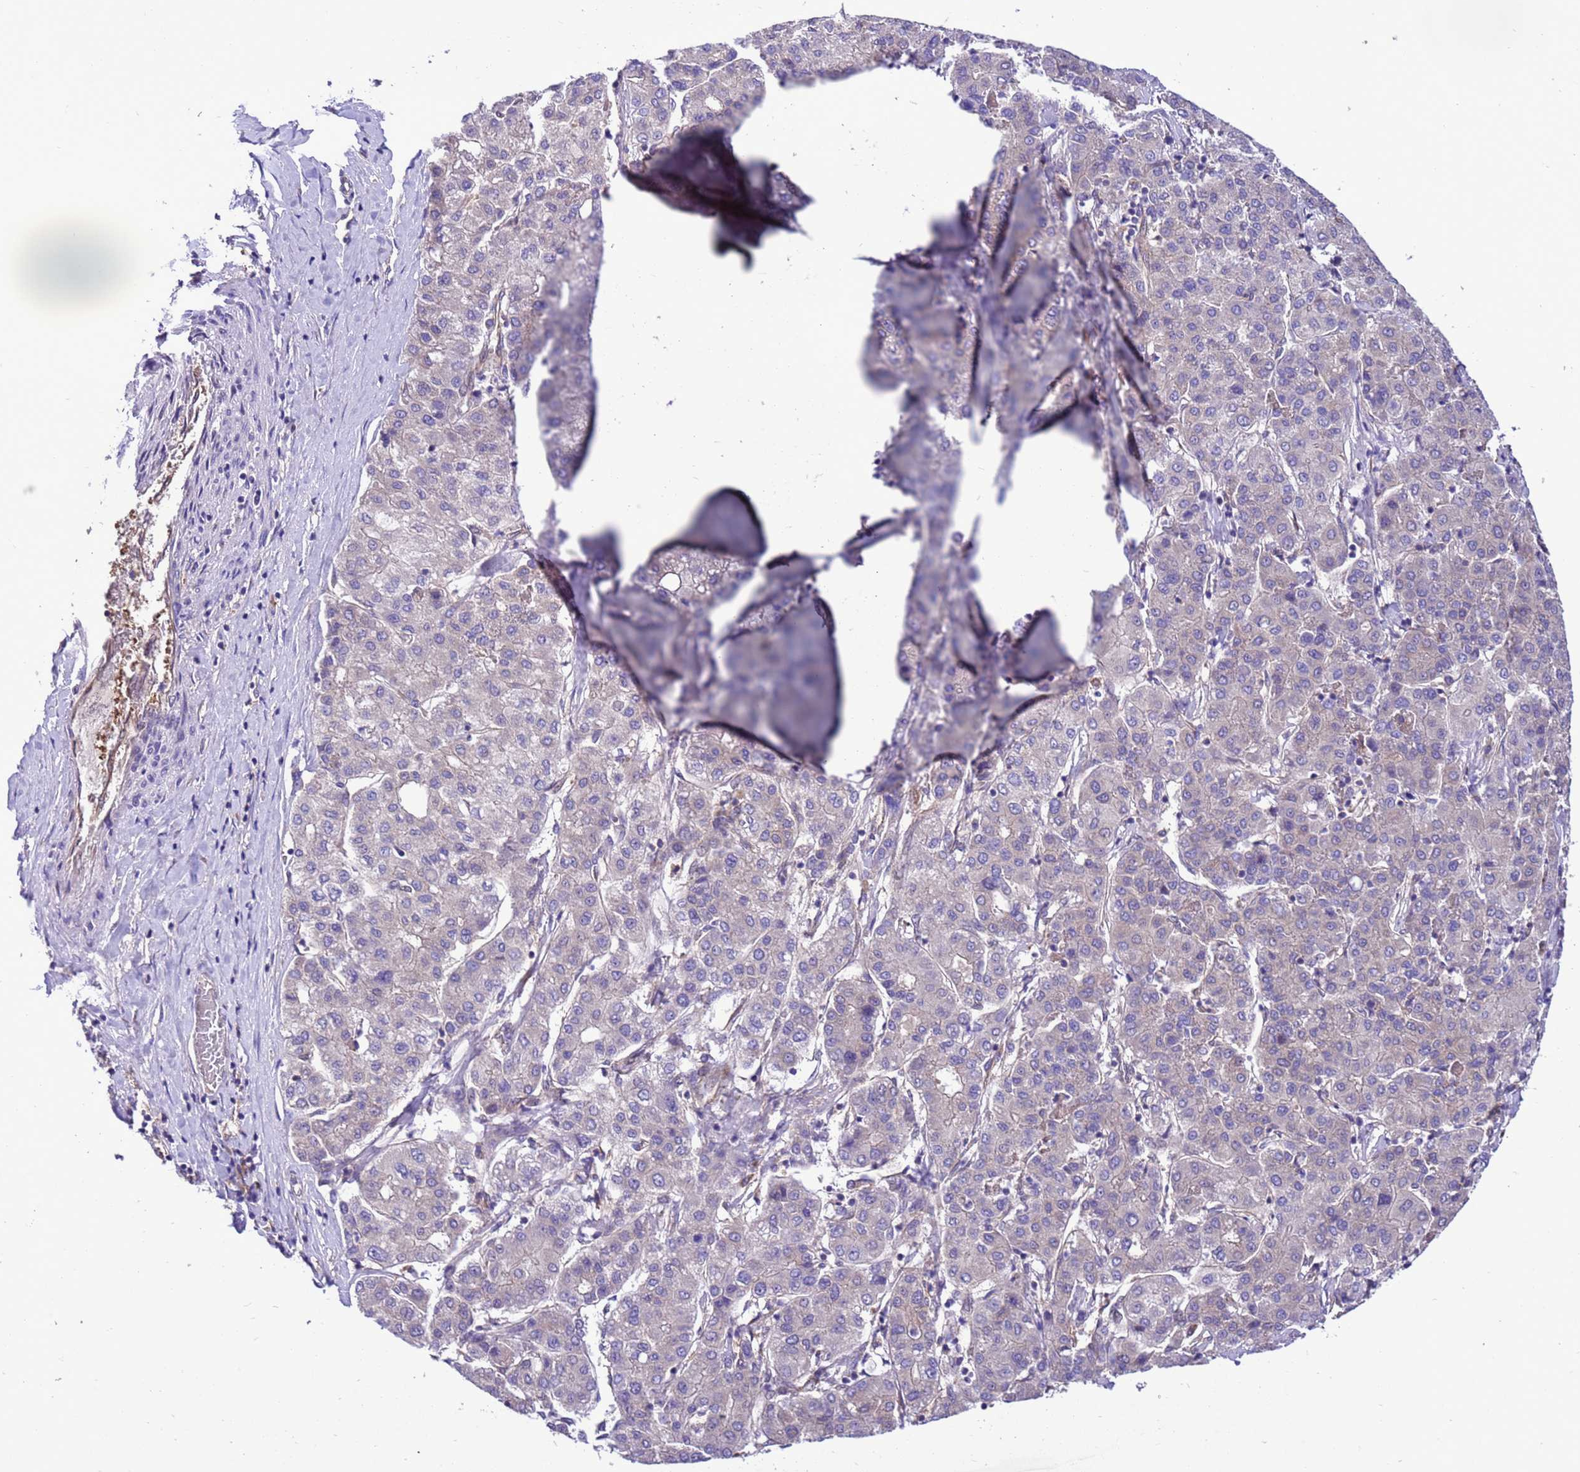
{"staining": {"intensity": "negative", "quantity": "none", "location": "none"}, "tissue": "liver cancer", "cell_type": "Tumor cells", "image_type": "cancer", "snomed": [{"axis": "morphology", "description": "Carcinoma, Hepatocellular, NOS"}, {"axis": "topography", "description": "Liver"}], "caption": "Protein analysis of liver cancer exhibits no significant positivity in tumor cells.", "gene": "RABEP2", "patient": {"sex": "male", "age": 65}}